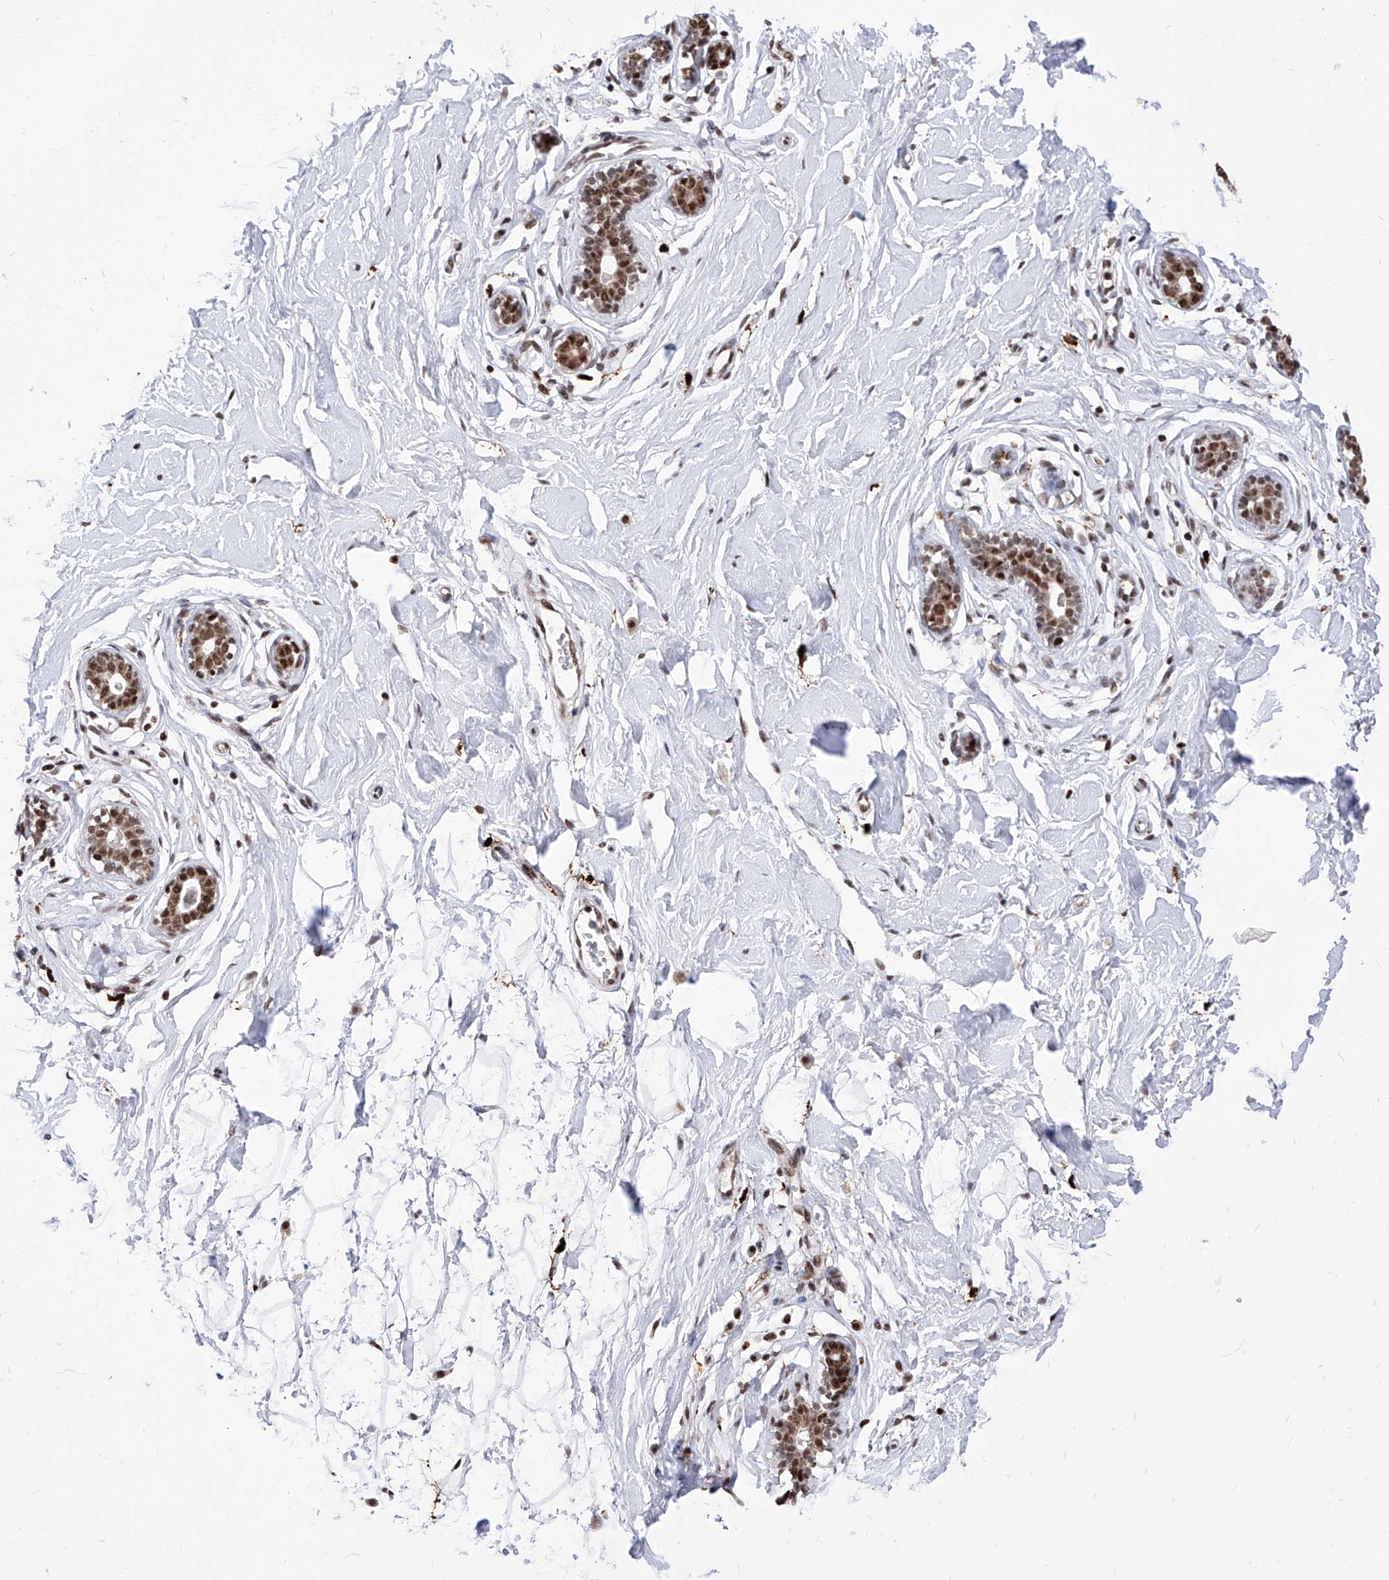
{"staining": {"intensity": "negative", "quantity": "none", "location": "none"}, "tissue": "breast", "cell_type": "Adipocytes", "image_type": "normal", "snomed": [{"axis": "morphology", "description": "Normal tissue, NOS"}, {"axis": "morphology", "description": "Adenoma, NOS"}, {"axis": "topography", "description": "Breast"}], "caption": "A micrograph of human breast is negative for staining in adipocytes. (Brightfield microscopy of DAB immunohistochemistry at high magnification).", "gene": "PHF5A", "patient": {"sex": "female", "age": 23}}